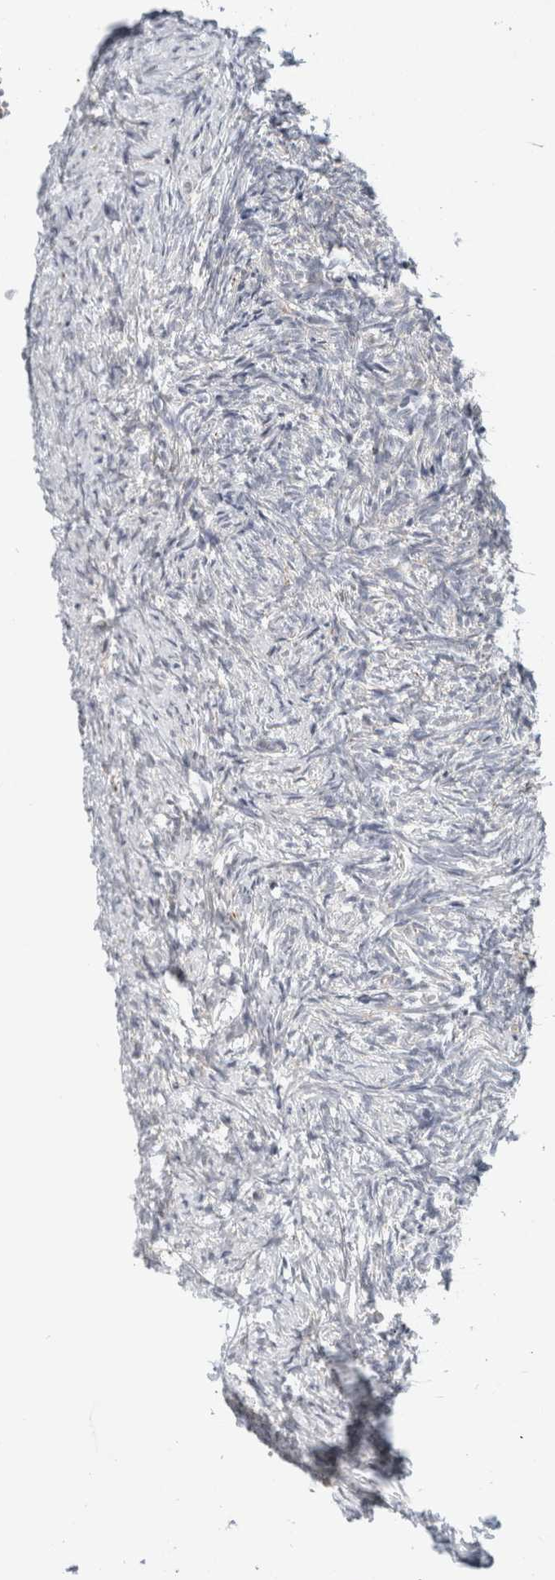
{"staining": {"intensity": "moderate", "quantity": ">75%", "location": "cytoplasmic/membranous"}, "tissue": "ovary", "cell_type": "Follicle cells", "image_type": "normal", "snomed": [{"axis": "morphology", "description": "Normal tissue, NOS"}, {"axis": "topography", "description": "Ovary"}], "caption": "Normal ovary was stained to show a protein in brown. There is medium levels of moderate cytoplasmic/membranous positivity in approximately >75% of follicle cells. (DAB (3,3'-diaminobenzidine) IHC with brightfield microscopy, high magnification).", "gene": "FAHD1", "patient": {"sex": "female", "age": 41}}